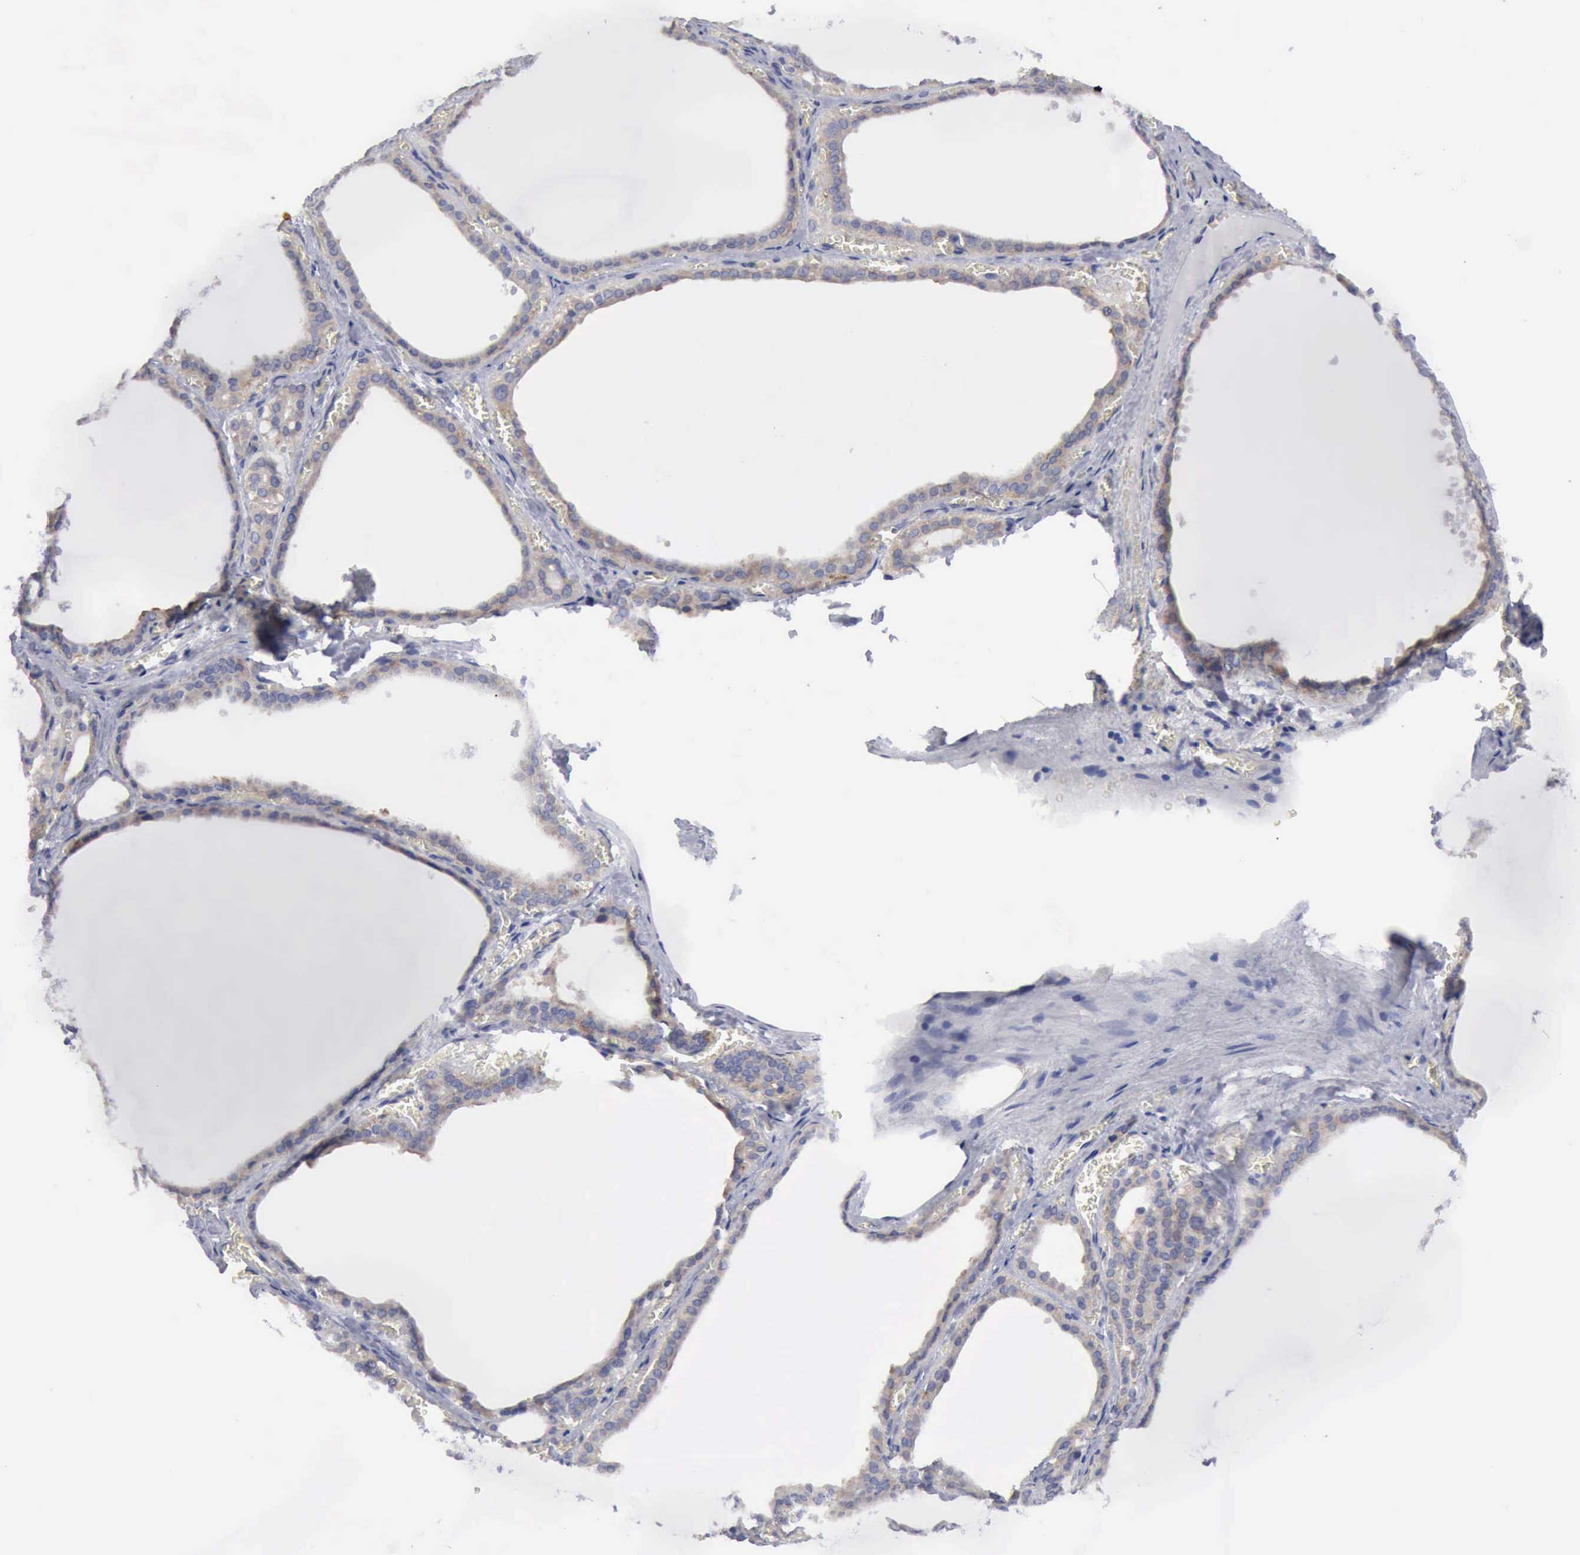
{"staining": {"intensity": "weak", "quantity": ">75%", "location": "cytoplasmic/membranous"}, "tissue": "thyroid gland", "cell_type": "Glandular cells", "image_type": "normal", "snomed": [{"axis": "morphology", "description": "Normal tissue, NOS"}, {"axis": "topography", "description": "Thyroid gland"}], "caption": "Thyroid gland was stained to show a protein in brown. There is low levels of weak cytoplasmic/membranous expression in approximately >75% of glandular cells. The staining is performed using DAB brown chromogen to label protein expression. The nuclei are counter-stained blue using hematoxylin.", "gene": "TXLNG", "patient": {"sex": "female", "age": 55}}